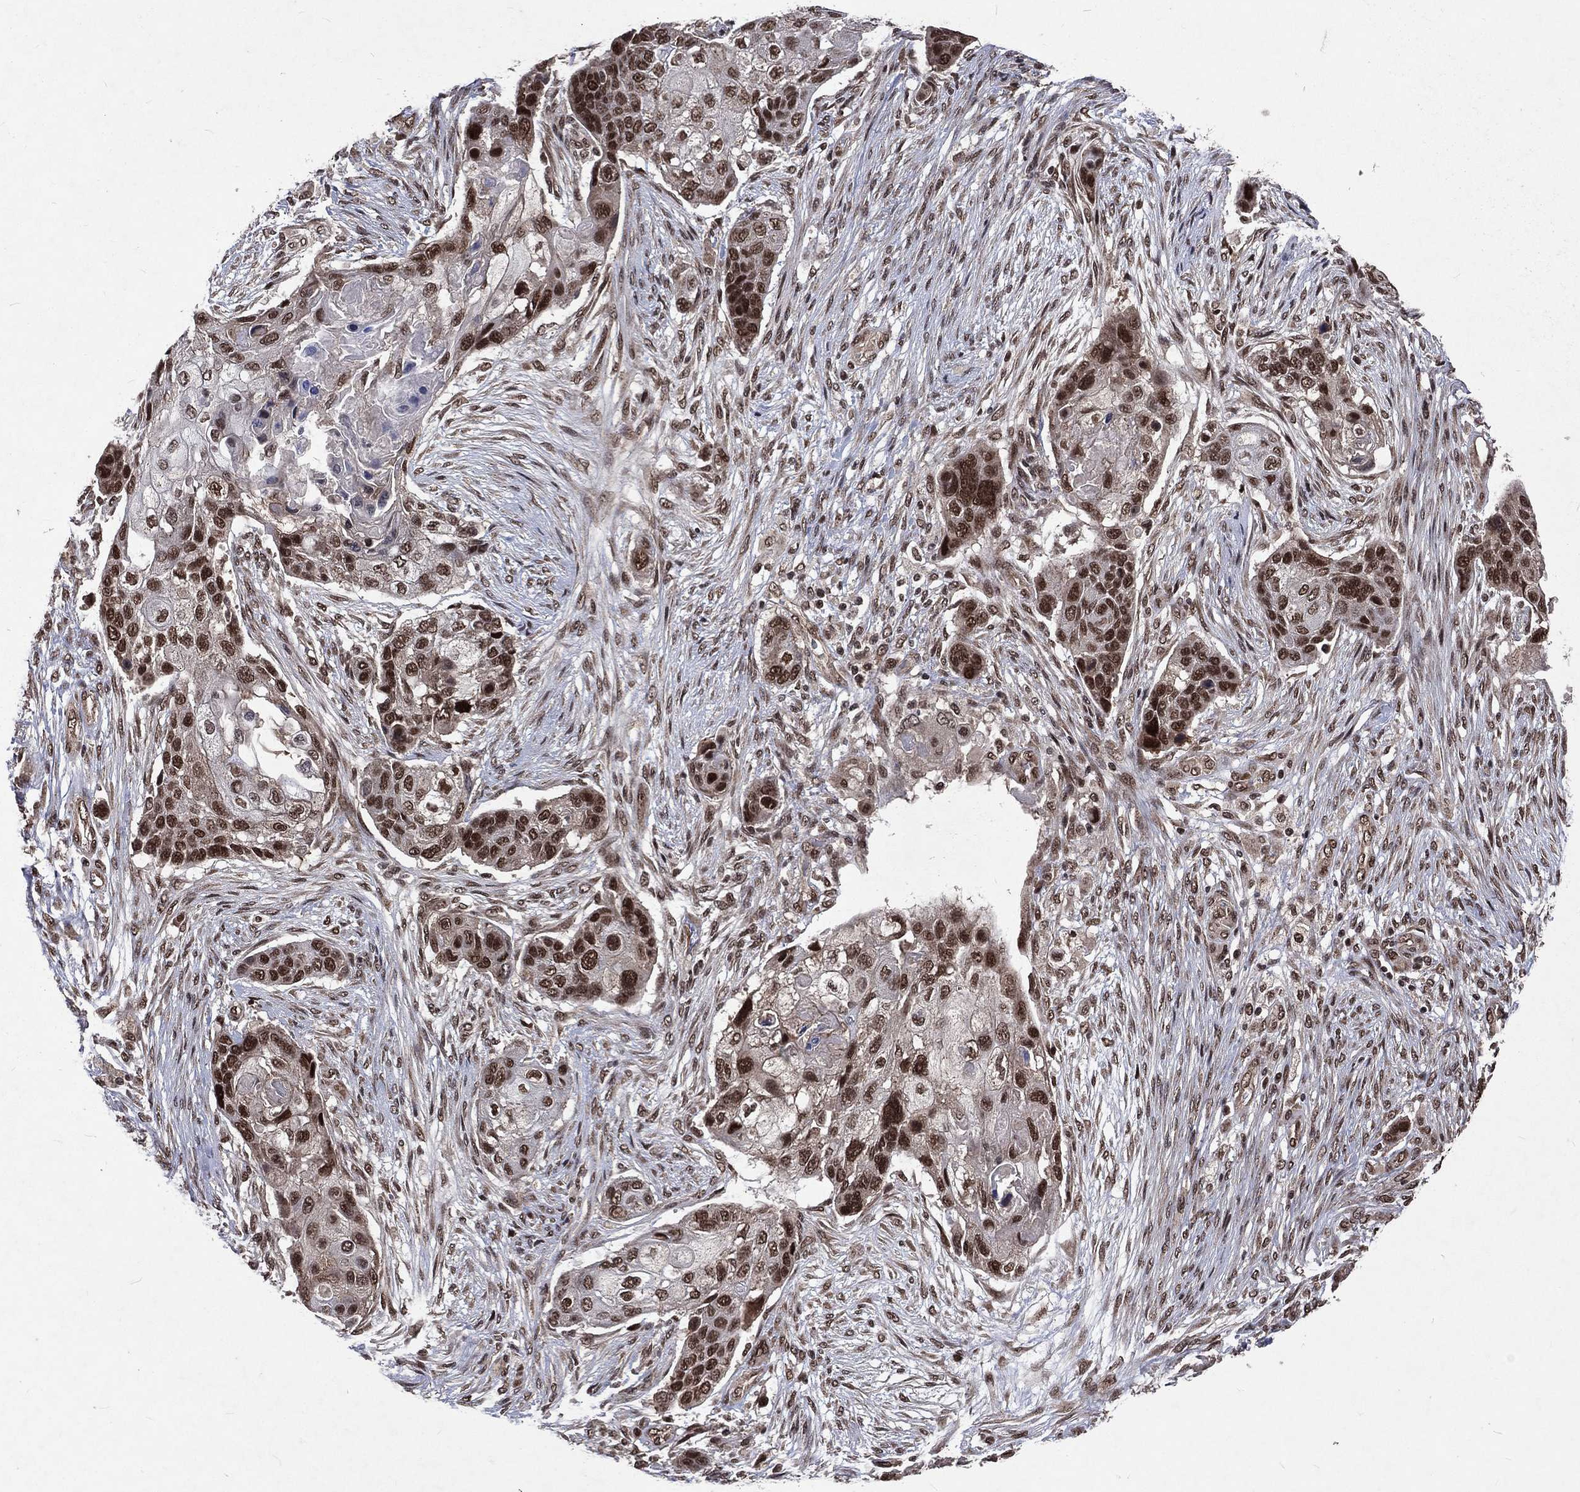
{"staining": {"intensity": "strong", "quantity": ">75%", "location": "nuclear"}, "tissue": "lung cancer", "cell_type": "Tumor cells", "image_type": "cancer", "snomed": [{"axis": "morphology", "description": "Squamous cell carcinoma, NOS"}, {"axis": "topography", "description": "Lung"}], "caption": "Human lung squamous cell carcinoma stained with a brown dye shows strong nuclear positive positivity in approximately >75% of tumor cells.", "gene": "DMAP1", "patient": {"sex": "male", "age": 69}}